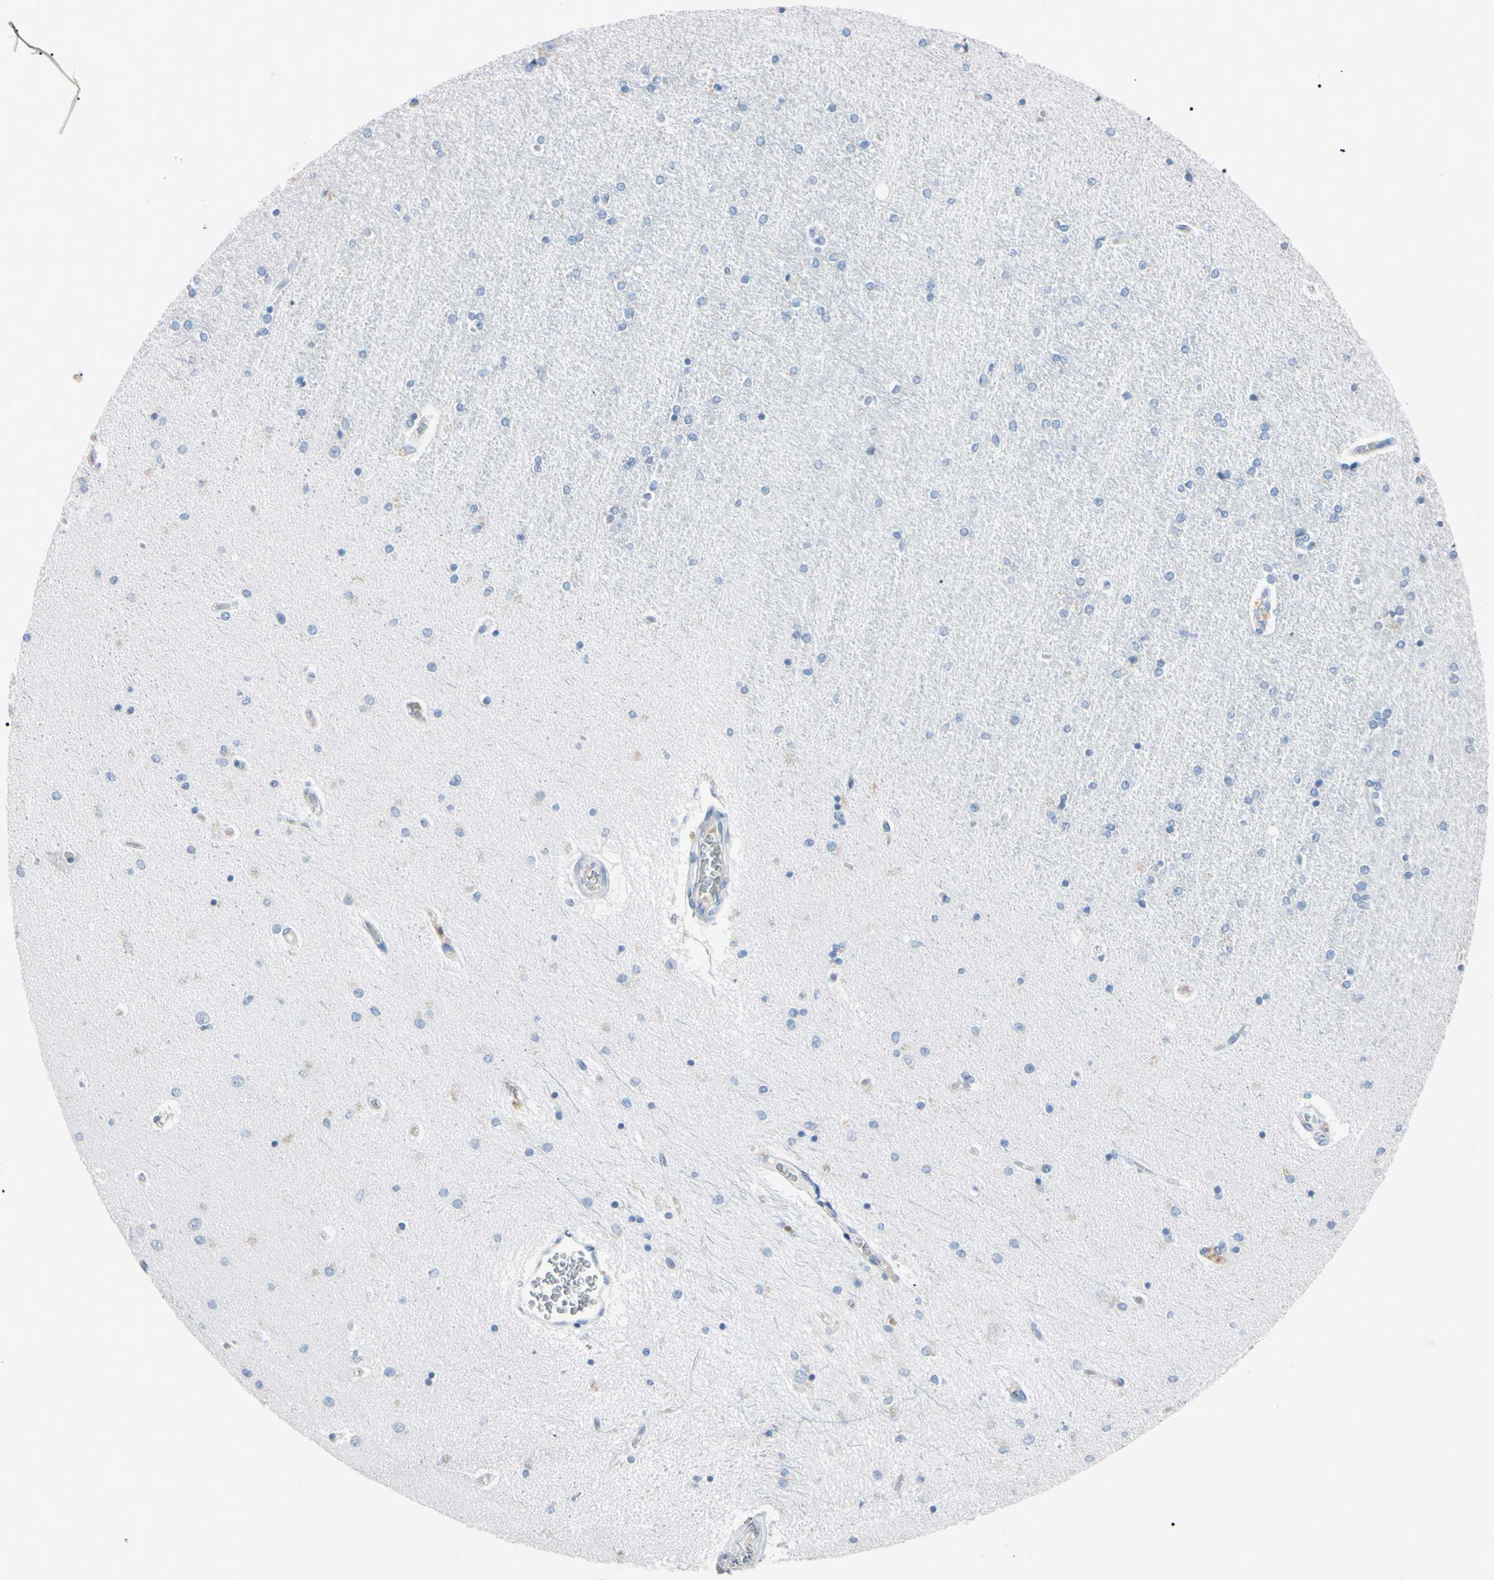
{"staining": {"intensity": "negative", "quantity": "none", "location": "none"}, "tissue": "hippocampus", "cell_type": "Glial cells", "image_type": "normal", "snomed": [{"axis": "morphology", "description": "Normal tissue, NOS"}, {"axis": "topography", "description": "Hippocampus"}], "caption": "IHC image of normal hippocampus: hippocampus stained with DAB (3,3'-diaminobenzidine) exhibits no significant protein expression in glial cells. The staining is performed using DAB brown chromogen with nuclei counter-stained in using hematoxylin.", "gene": "ELN", "patient": {"sex": "female", "age": 54}}